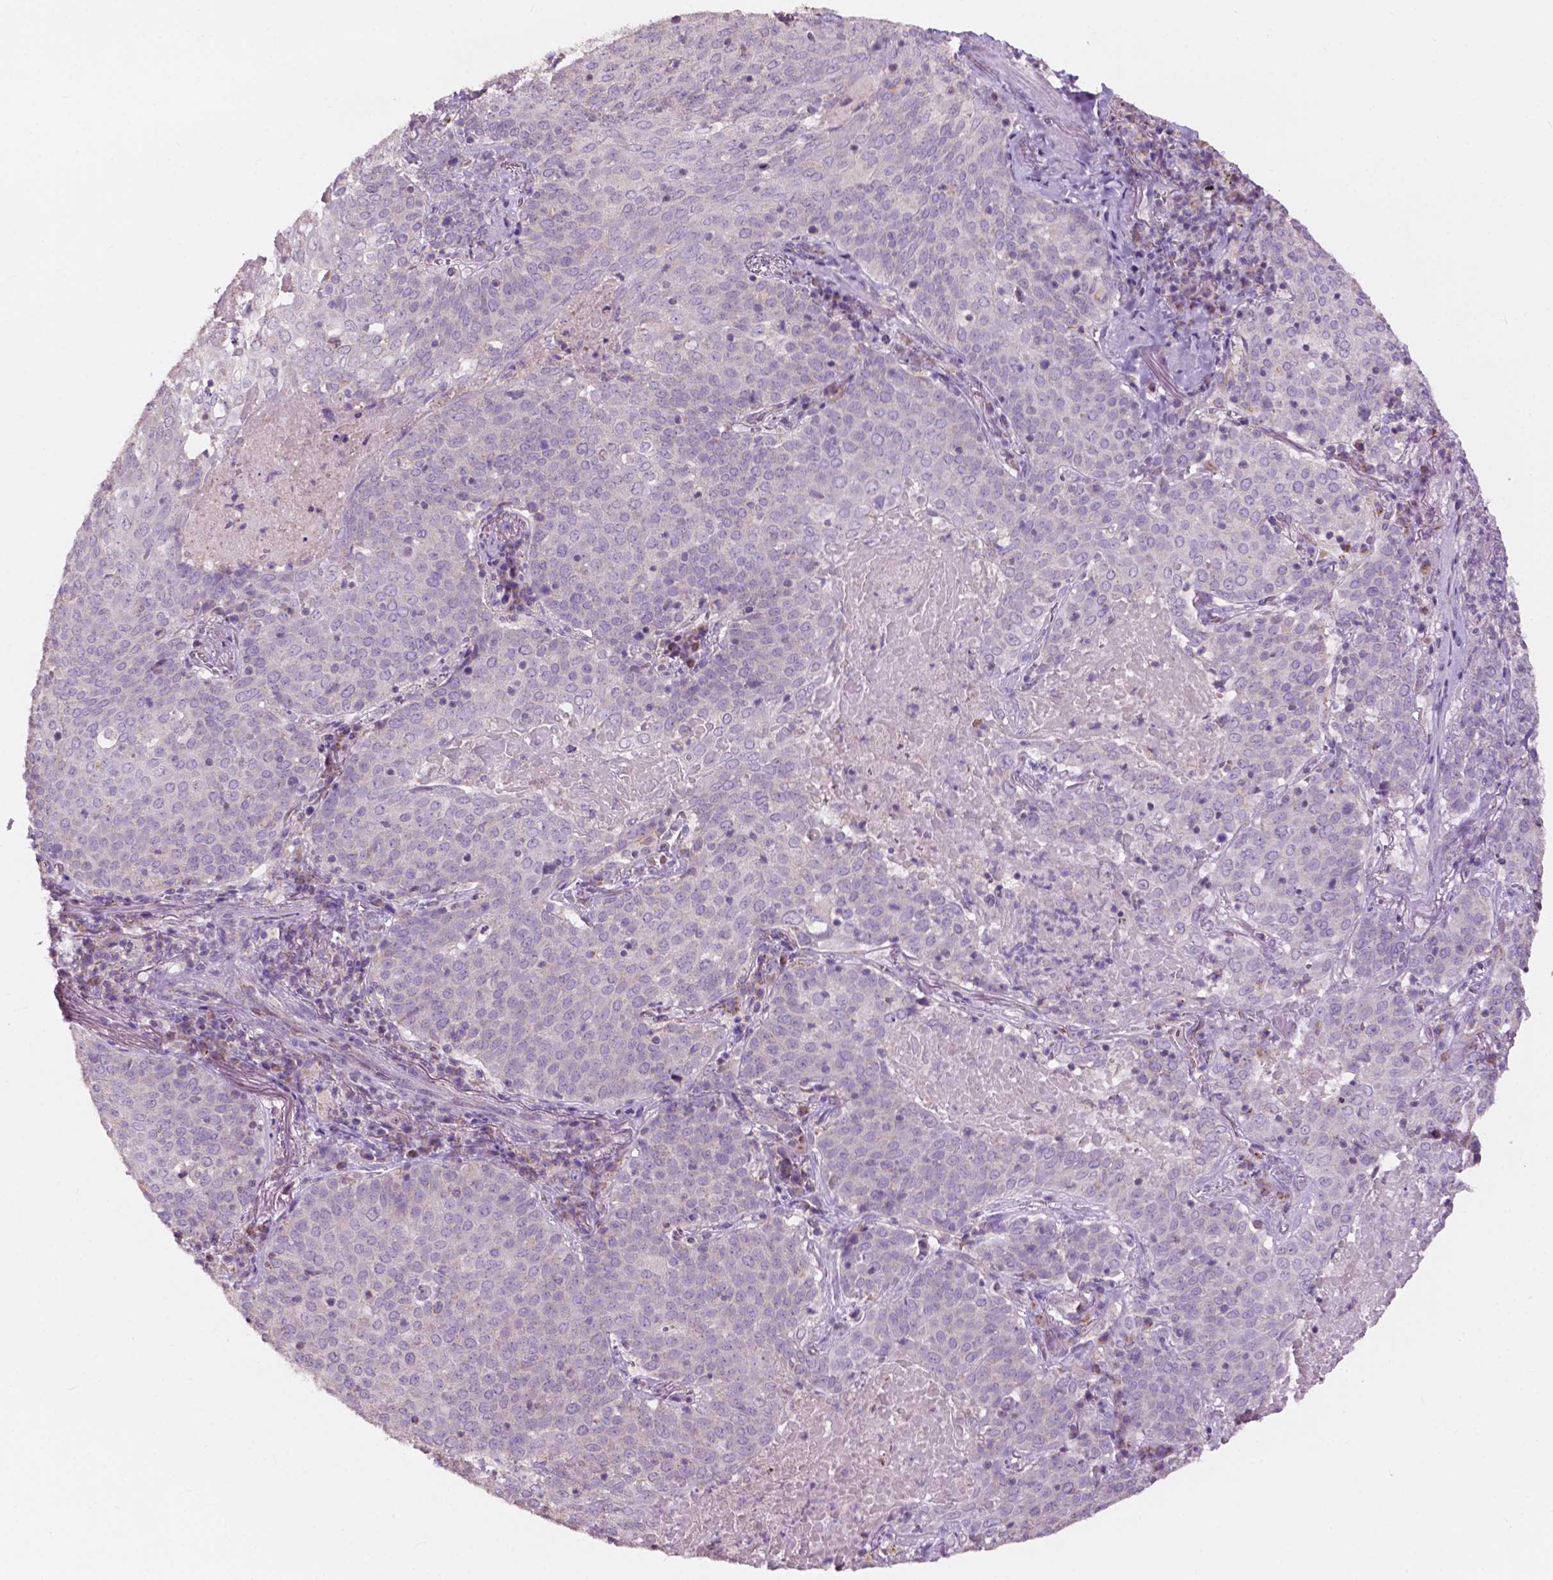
{"staining": {"intensity": "negative", "quantity": "none", "location": "none"}, "tissue": "lung cancer", "cell_type": "Tumor cells", "image_type": "cancer", "snomed": [{"axis": "morphology", "description": "Squamous cell carcinoma, NOS"}, {"axis": "topography", "description": "Lung"}], "caption": "Immunohistochemistry image of human lung squamous cell carcinoma stained for a protein (brown), which displays no staining in tumor cells. Nuclei are stained in blue.", "gene": "NDUFS1", "patient": {"sex": "male", "age": 82}}